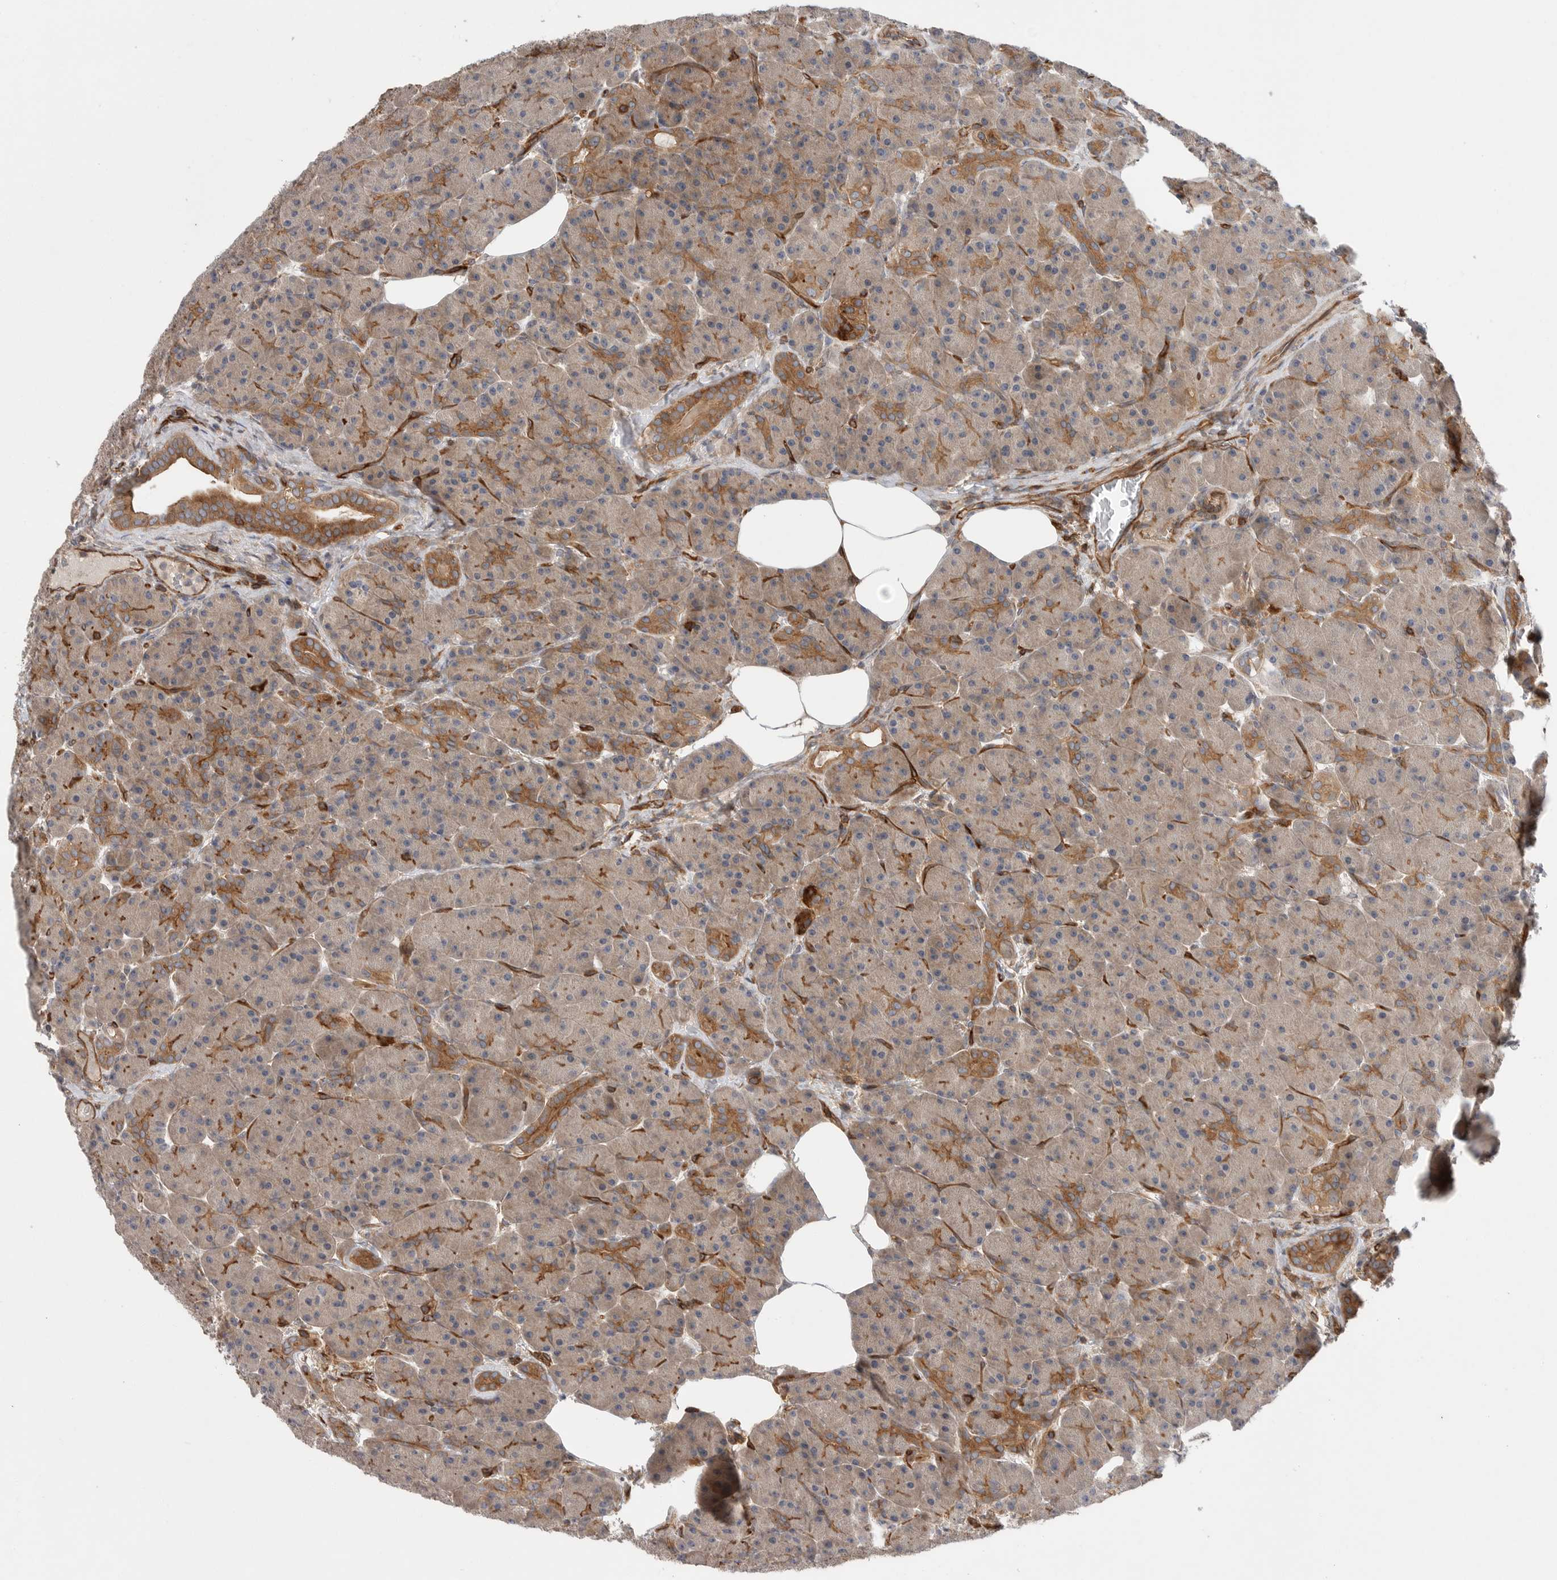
{"staining": {"intensity": "moderate", "quantity": "25%-75%", "location": "cytoplasmic/membranous"}, "tissue": "pancreas", "cell_type": "Exocrine glandular cells", "image_type": "normal", "snomed": [{"axis": "morphology", "description": "Normal tissue, NOS"}, {"axis": "topography", "description": "Pancreas"}], "caption": "Immunohistochemical staining of benign human pancreas demonstrates moderate cytoplasmic/membranous protein expression in approximately 25%-75% of exocrine glandular cells. The staining is performed using DAB brown chromogen to label protein expression. The nuclei are counter-stained blue using hematoxylin.", "gene": "PRKCH", "patient": {"sex": "male", "age": 63}}